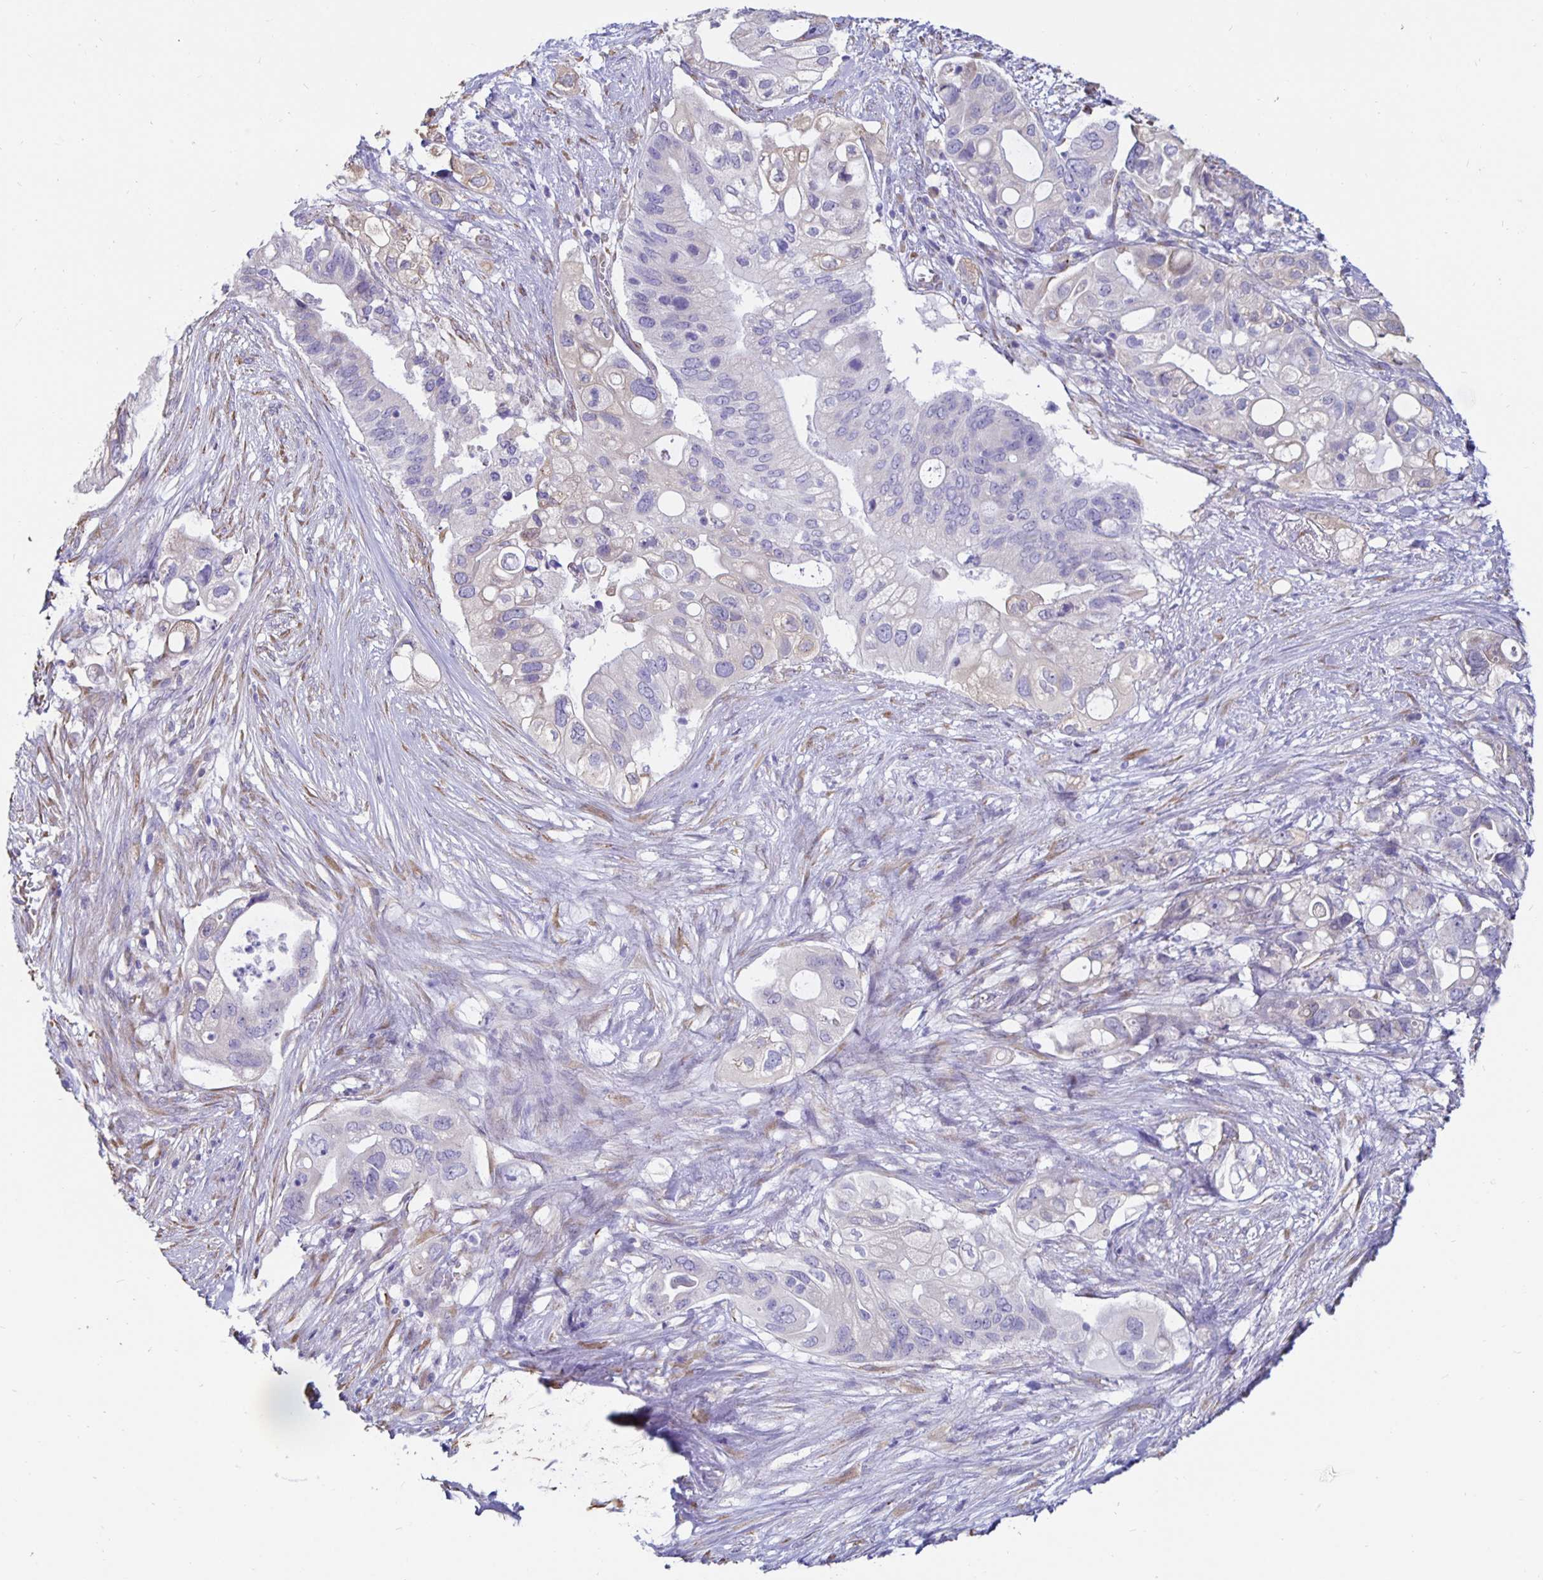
{"staining": {"intensity": "negative", "quantity": "none", "location": "none"}, "tissue": "pancreatic cancer", "cell_type": "Tumor cells", "image_type": "cancer", "snomed": [{"axis": "morphology", "description": "Adenocarcinoma, NOS"}, {"axis": "topography", "description": "Pancreas"}], "caption": "Immunohistochemical staining of human pancreatic cancer (adenocarcinoma) shows no significant expression in tumor cells. (Brightfield microscopy of DAB immunohistochemistry at high magnification).", "gene": "DNAI2", "patient": {"sex": "female", "age": 72}}